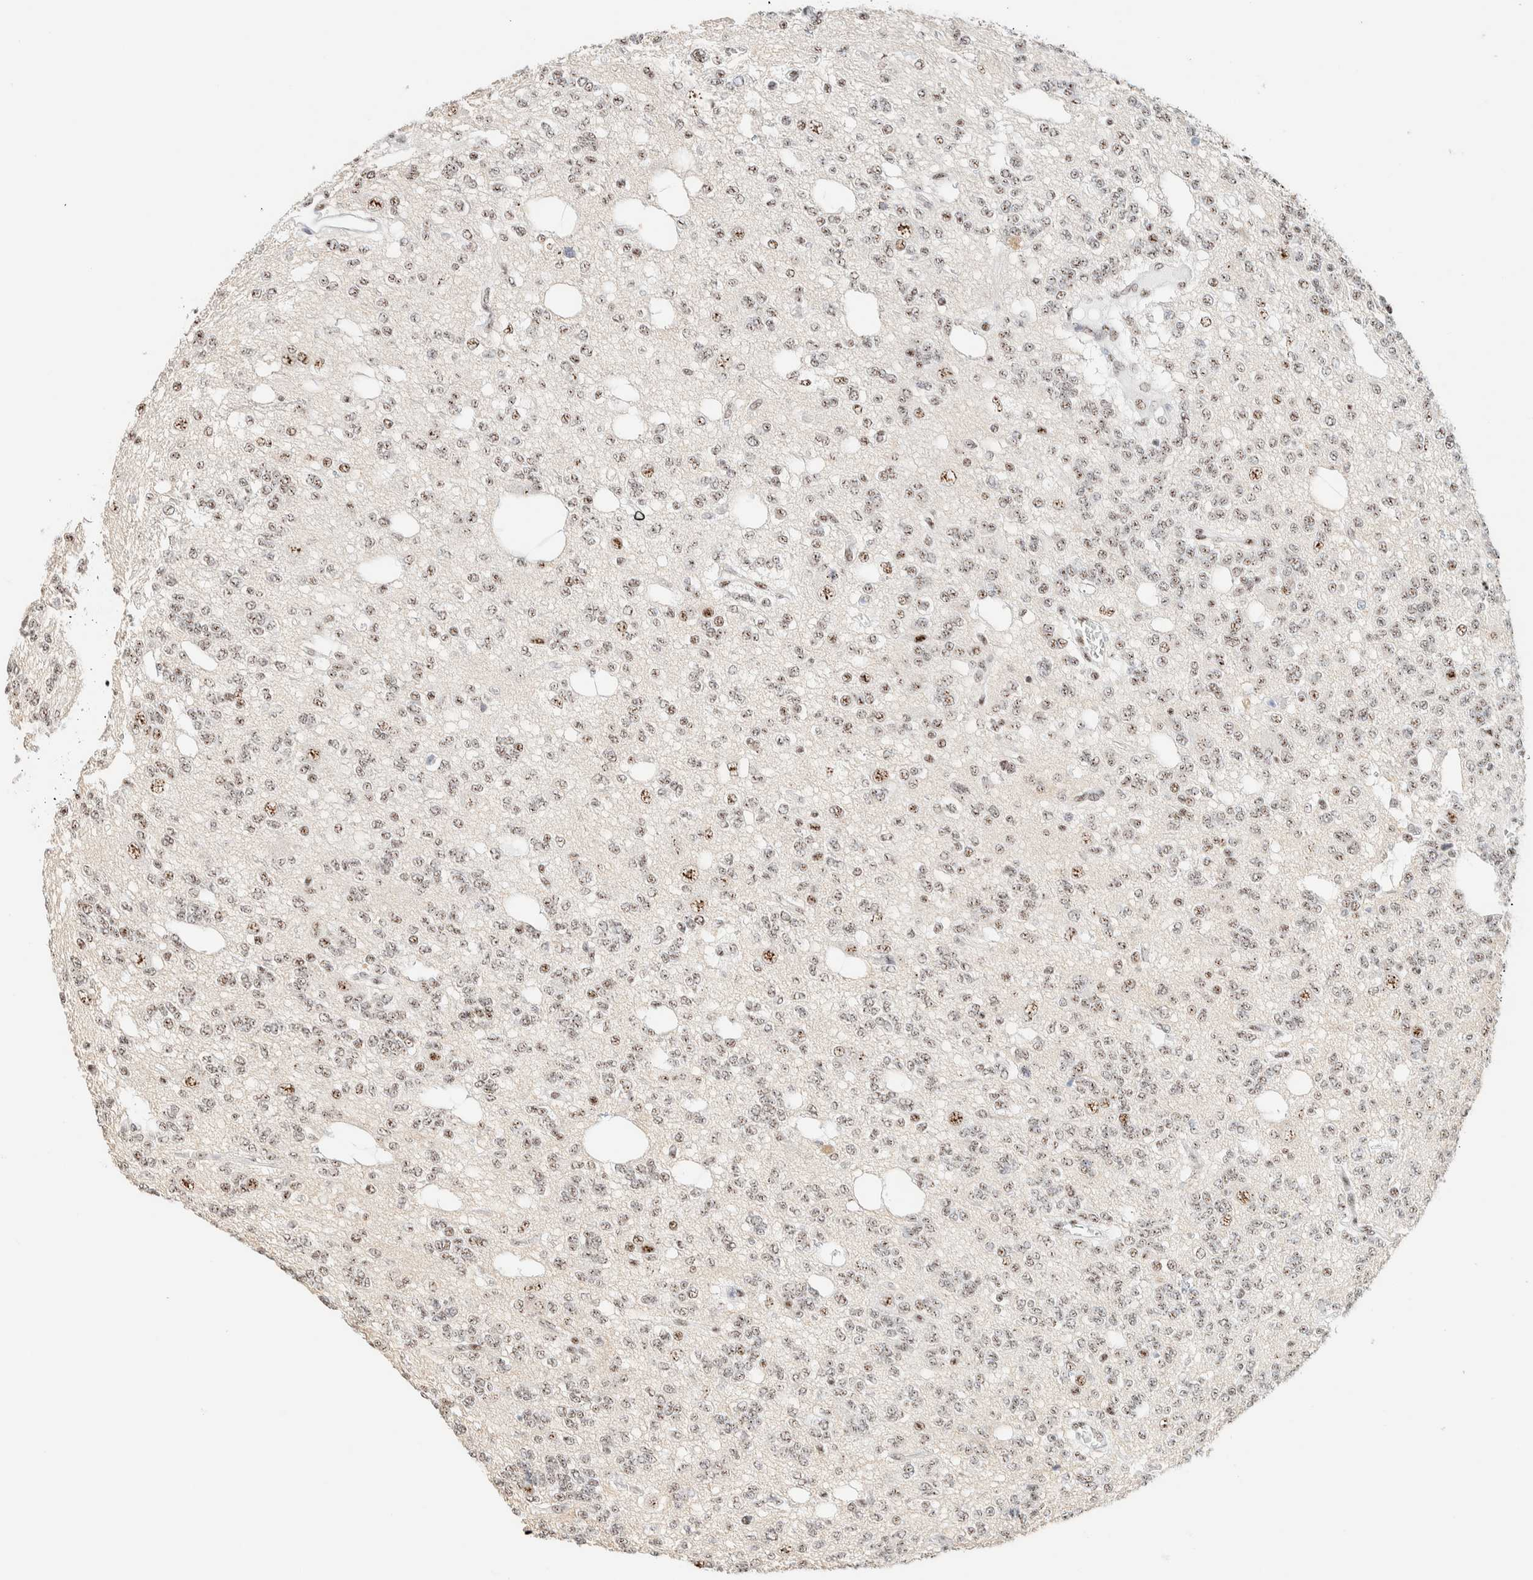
{"staining": {"intensity": "weak", "quantity": ">75%", "location": "nuclear"}, "tissue": "glioma", "cell_type": "Tumor cells", "image_type": "cancer", "snomed": [{"axis": "morphology", "description": "Glioma, malignant, Low grade"}, {"axis": "topography", "description": "Brain"}], "caption": "Brown immunohistochemical staining in human glioma exhibits weak nuclear staining in approximately >75% of tumor cells. The protein of interest is shown in brown color, while the nuclei are stained blue.", "gene": "SON", "patient": {"sex": "male", "age": 38}}